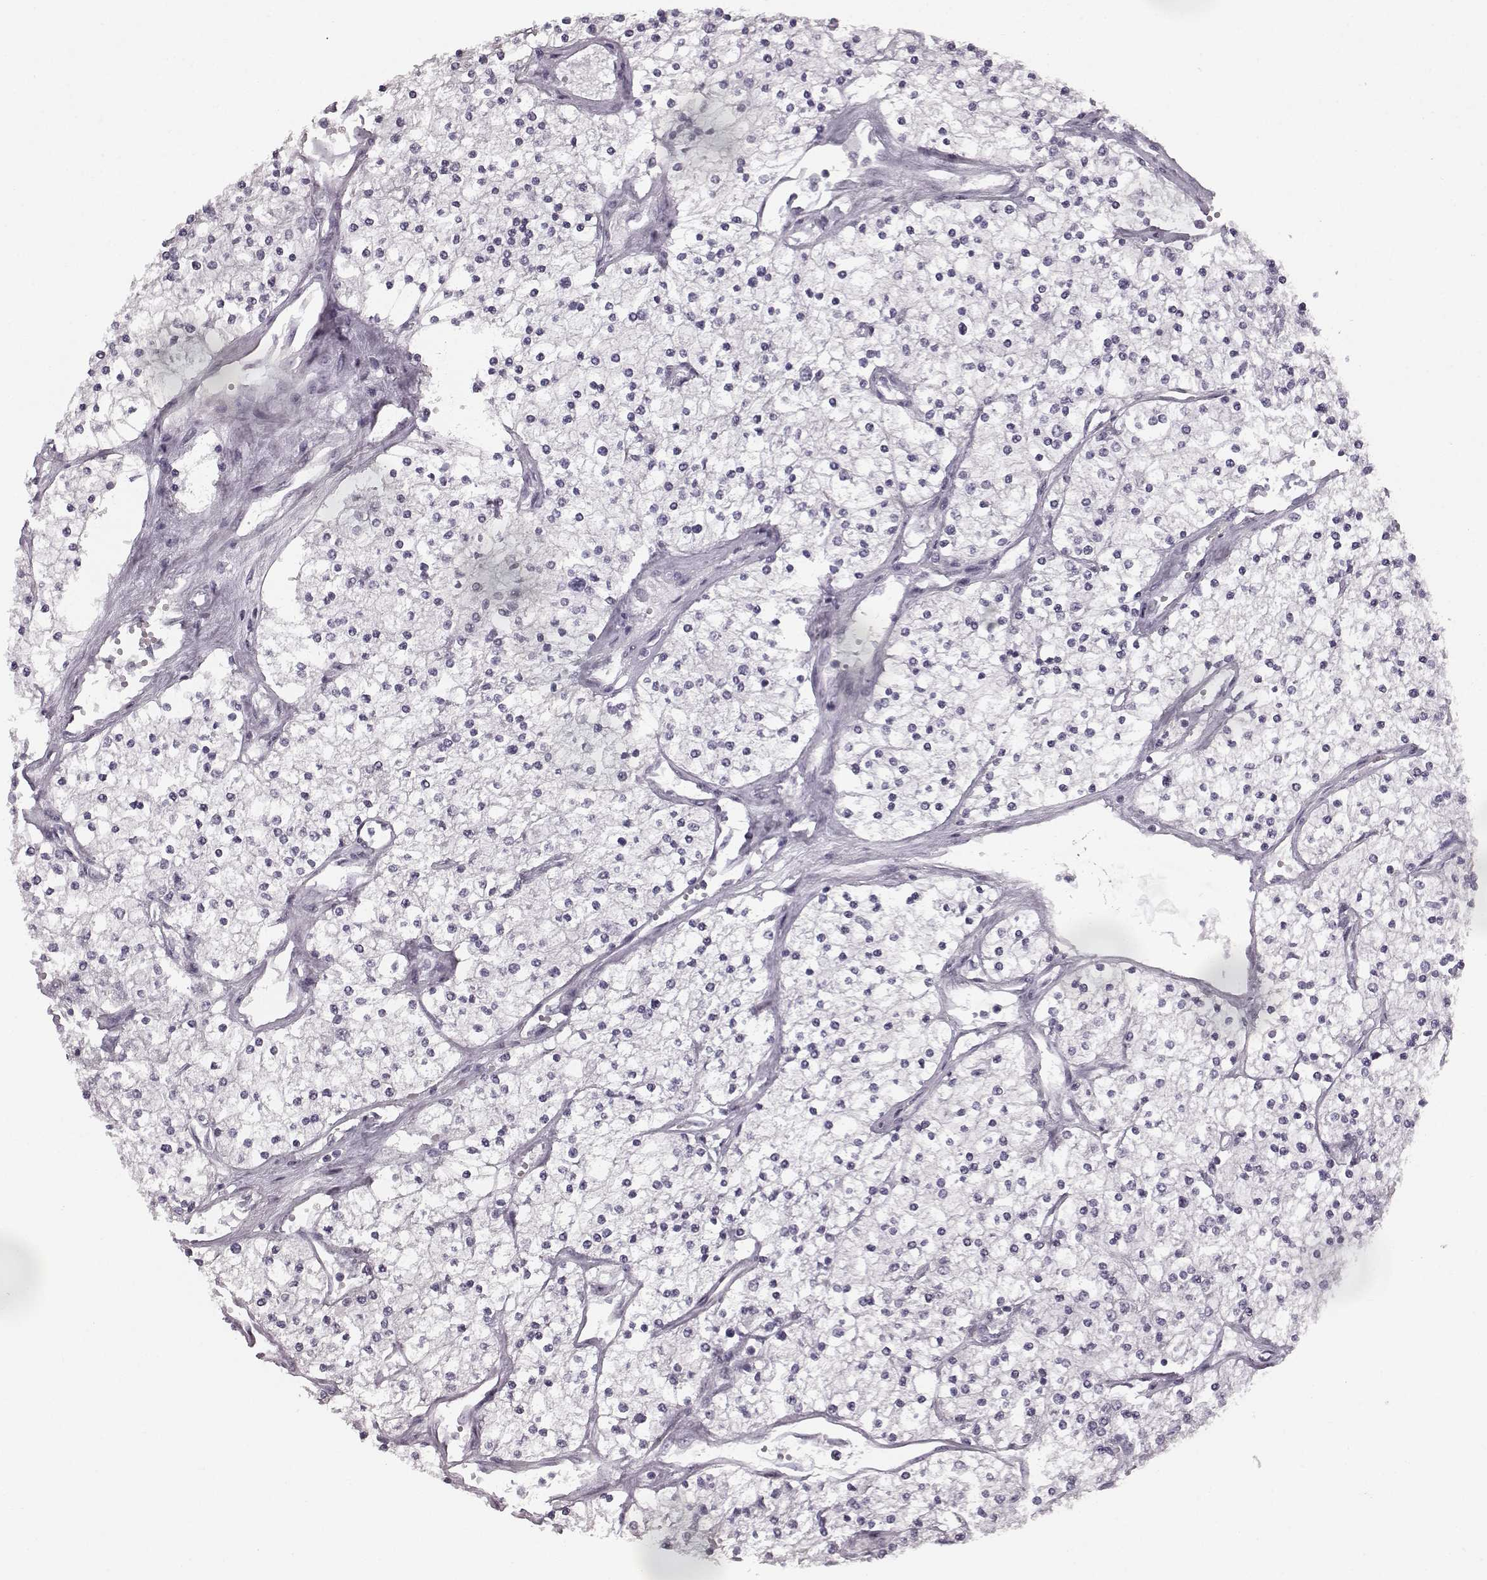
{"staining": {"intensity": "negative", "quantity": "none", "location": "none"}, "tissue": "renal cancer", "cell_type": "Tumor cells", "image_type": "cancer", "snomed": [{"axis": "morphology", "description": "Adenocarcinoma, NOS"}, {"axis": "topography", "description": "Kidney"}], "caption": "The photomicrograph demonstrates no staining of tumor cells in renal cancer (adenocarcinoma).", "gene": "SEMG2", "patient": {"sex": "male", "age": 80}}